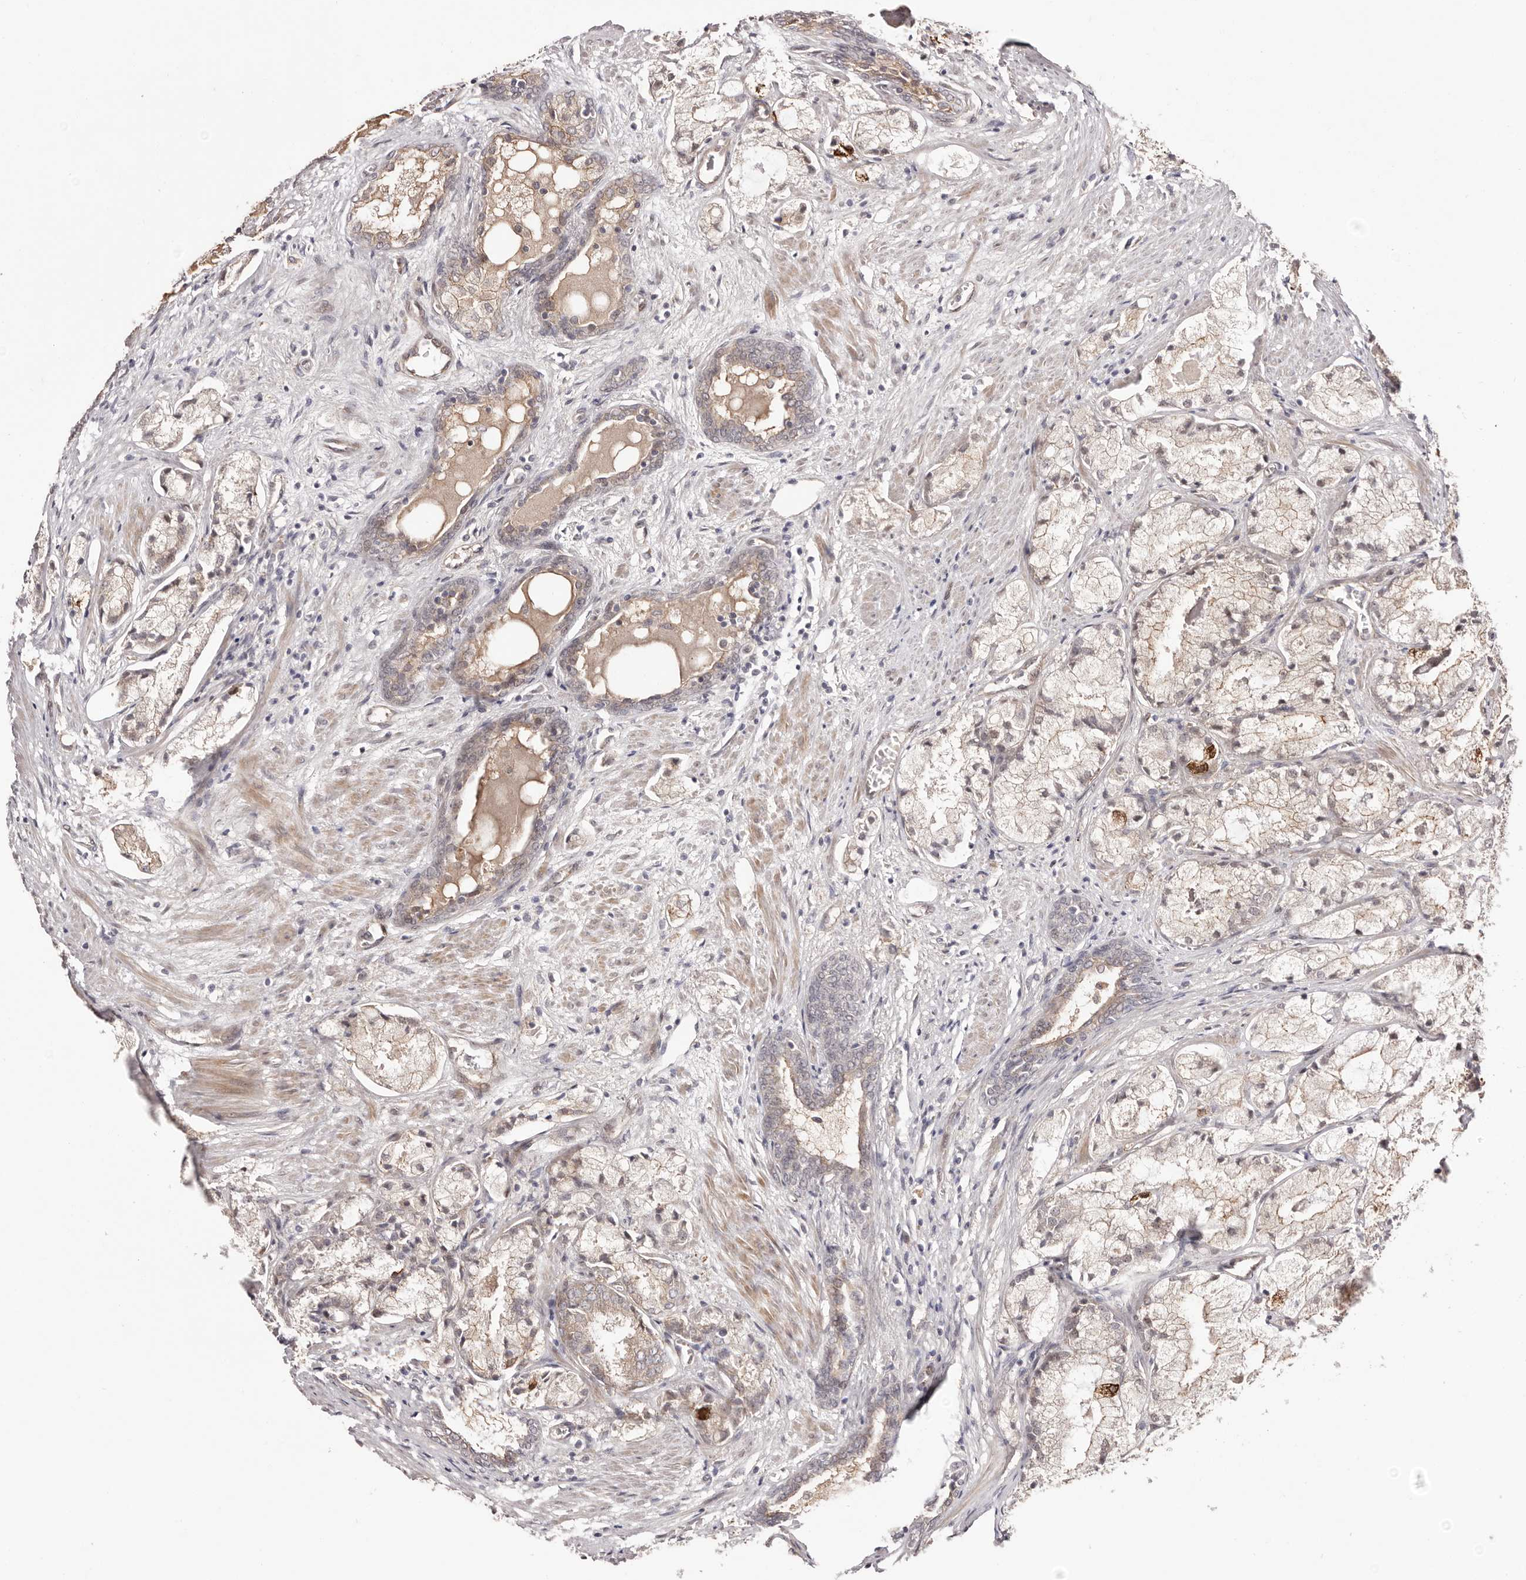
{"staining": {"intensity": "moderate", "quantity": "25%-75%", "location": "cytoplasmic/membranous"}, "tissue": "prostate cancer", "cell_type": "Tumor cells", "image_type": "cancer", "snomed": [{"axis": "morphology", "description": "Adenocarcinoma, High grade"}, {"axis": "topography", "description": "Prostate"}], "caption": "Immunohistochemical staining of high-grade adenocarcinoma (prostate) exhibits medium levels of moderate cytoplasmic/membranous protein staining in about 25%-75% of tumor cells. (DAB IHC with brightfield microscopy, high magnification).", "gene": "EGR3", "patient": {"sex": "male", "age": 50}}